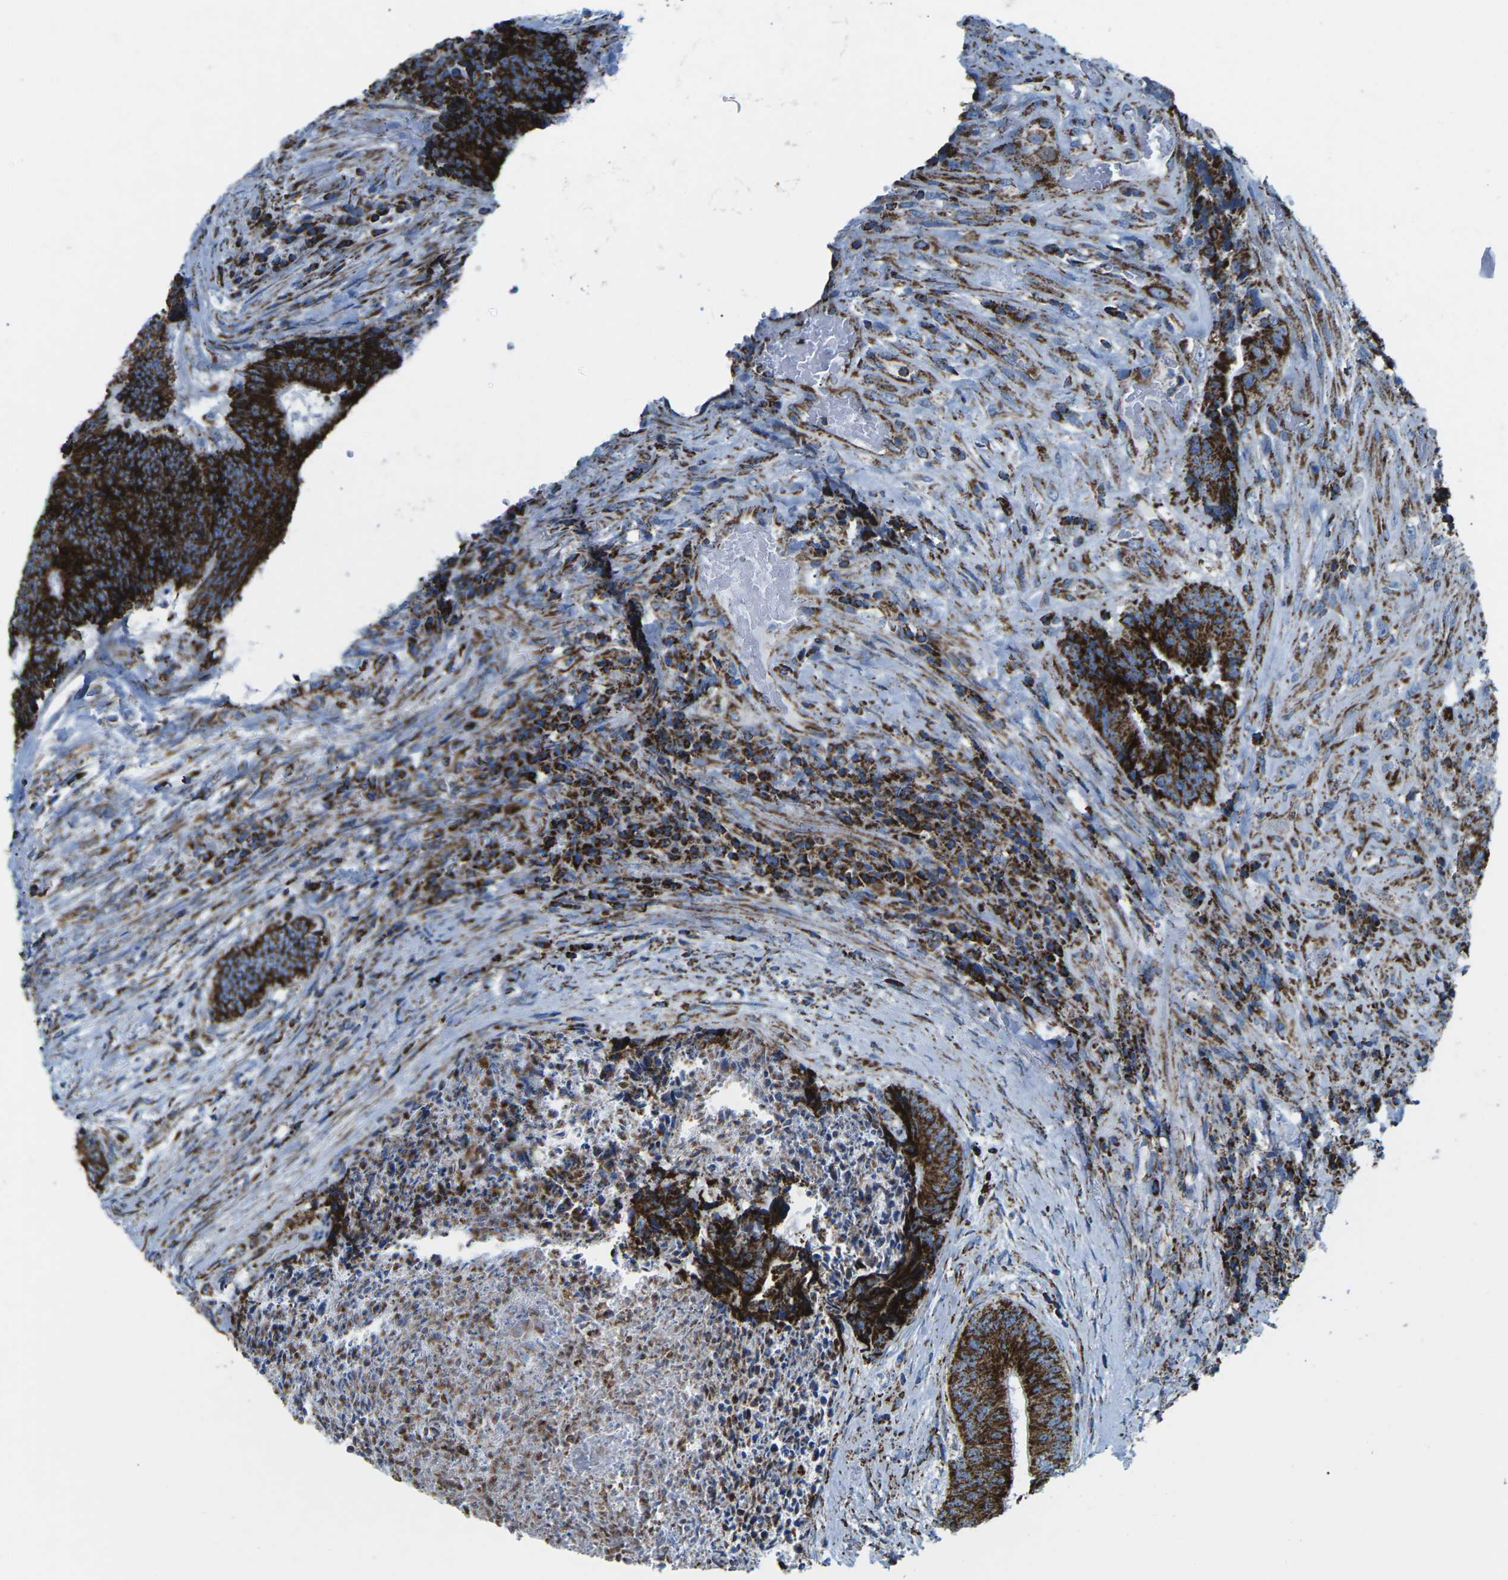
{"staining": {"intensity": "strong", "quantity": ">75%", "location": "cytoplasmic/membranous"}, "tissue": "colorectal cancer", "cell_type": "Tumor cells", "image_type": "cancer", "snomed": [{"axis": "morphology", "description": "Adenocarcinoma, NOS"}, {"axis": "topography", "description": "Rectum"}], "caption": "Protein expression by IHC reveals strong cytoplasmic/membranous positivity in about >75% of tumor cells in adenocarcinoma (colorectal).", "gene": "MT-CO2", "patient": {"sex": "male", "age": 72}}